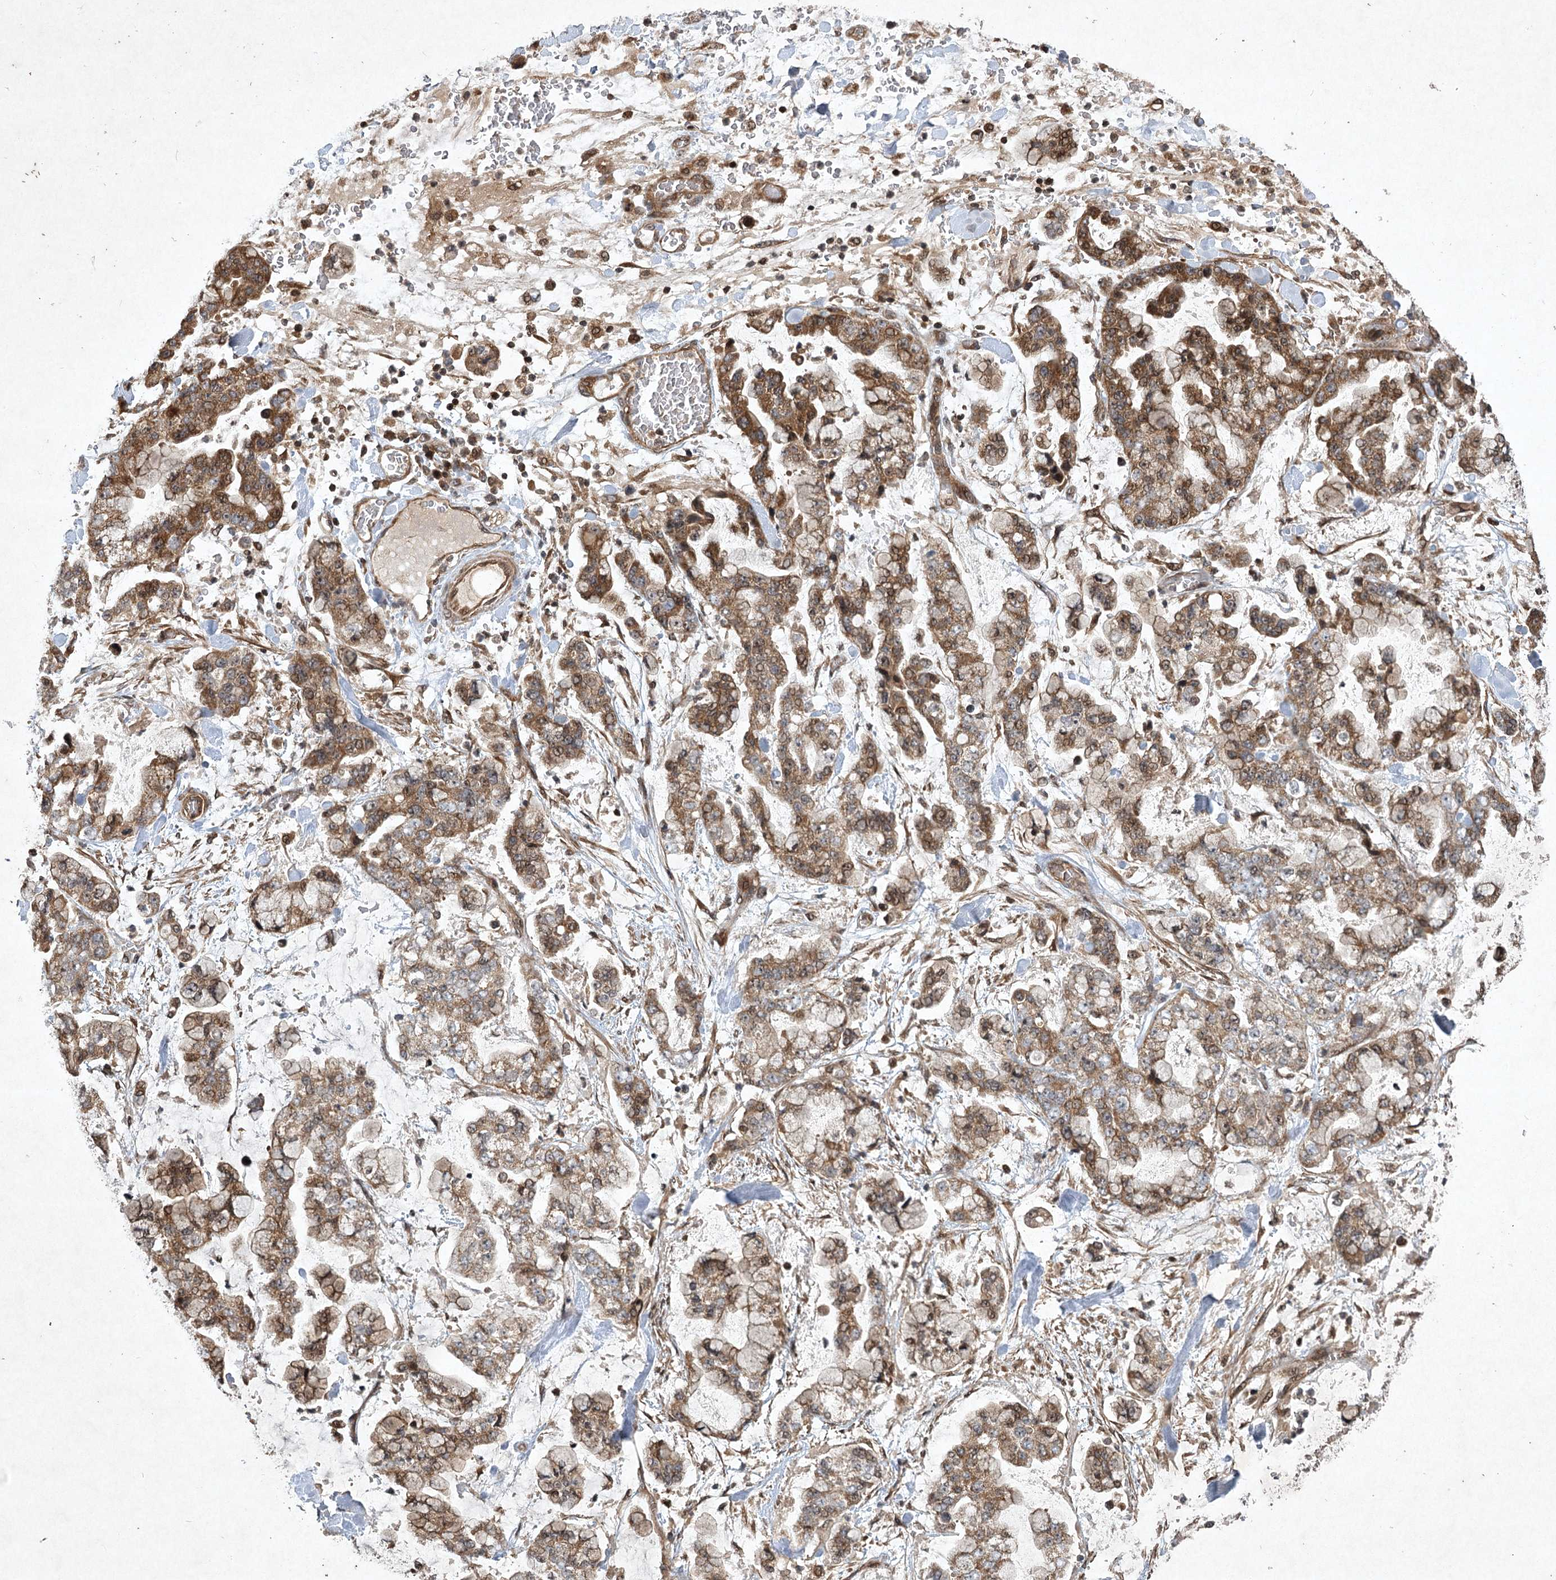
{"staining": {"intensity": "moderate", "quantity": ">75%", "location": "cytoplasmic/membranous"}, "tissue": "stomach cancer", "cell_type": "Tumor cells", "image_type": "cancer", "snomed": [{"axis": "morphology", "description": "Normal tissue, NOS"}, {"axis": "morphology", "description": "Adenocarcinoma, NOS"}, {"axis": "topography", "description": "Stomach, upper"}, {"axis": "topography", "description": "Stomach"}], "caption": "The micrograph exhibits a brown stain indicating the presence of a protein in the cytoplasmic/membranous of tumor cells in stomach cancer (adenocarcinoma).", "gene": "INSIG2", "patient": {"sex": "male", "age": 76}}